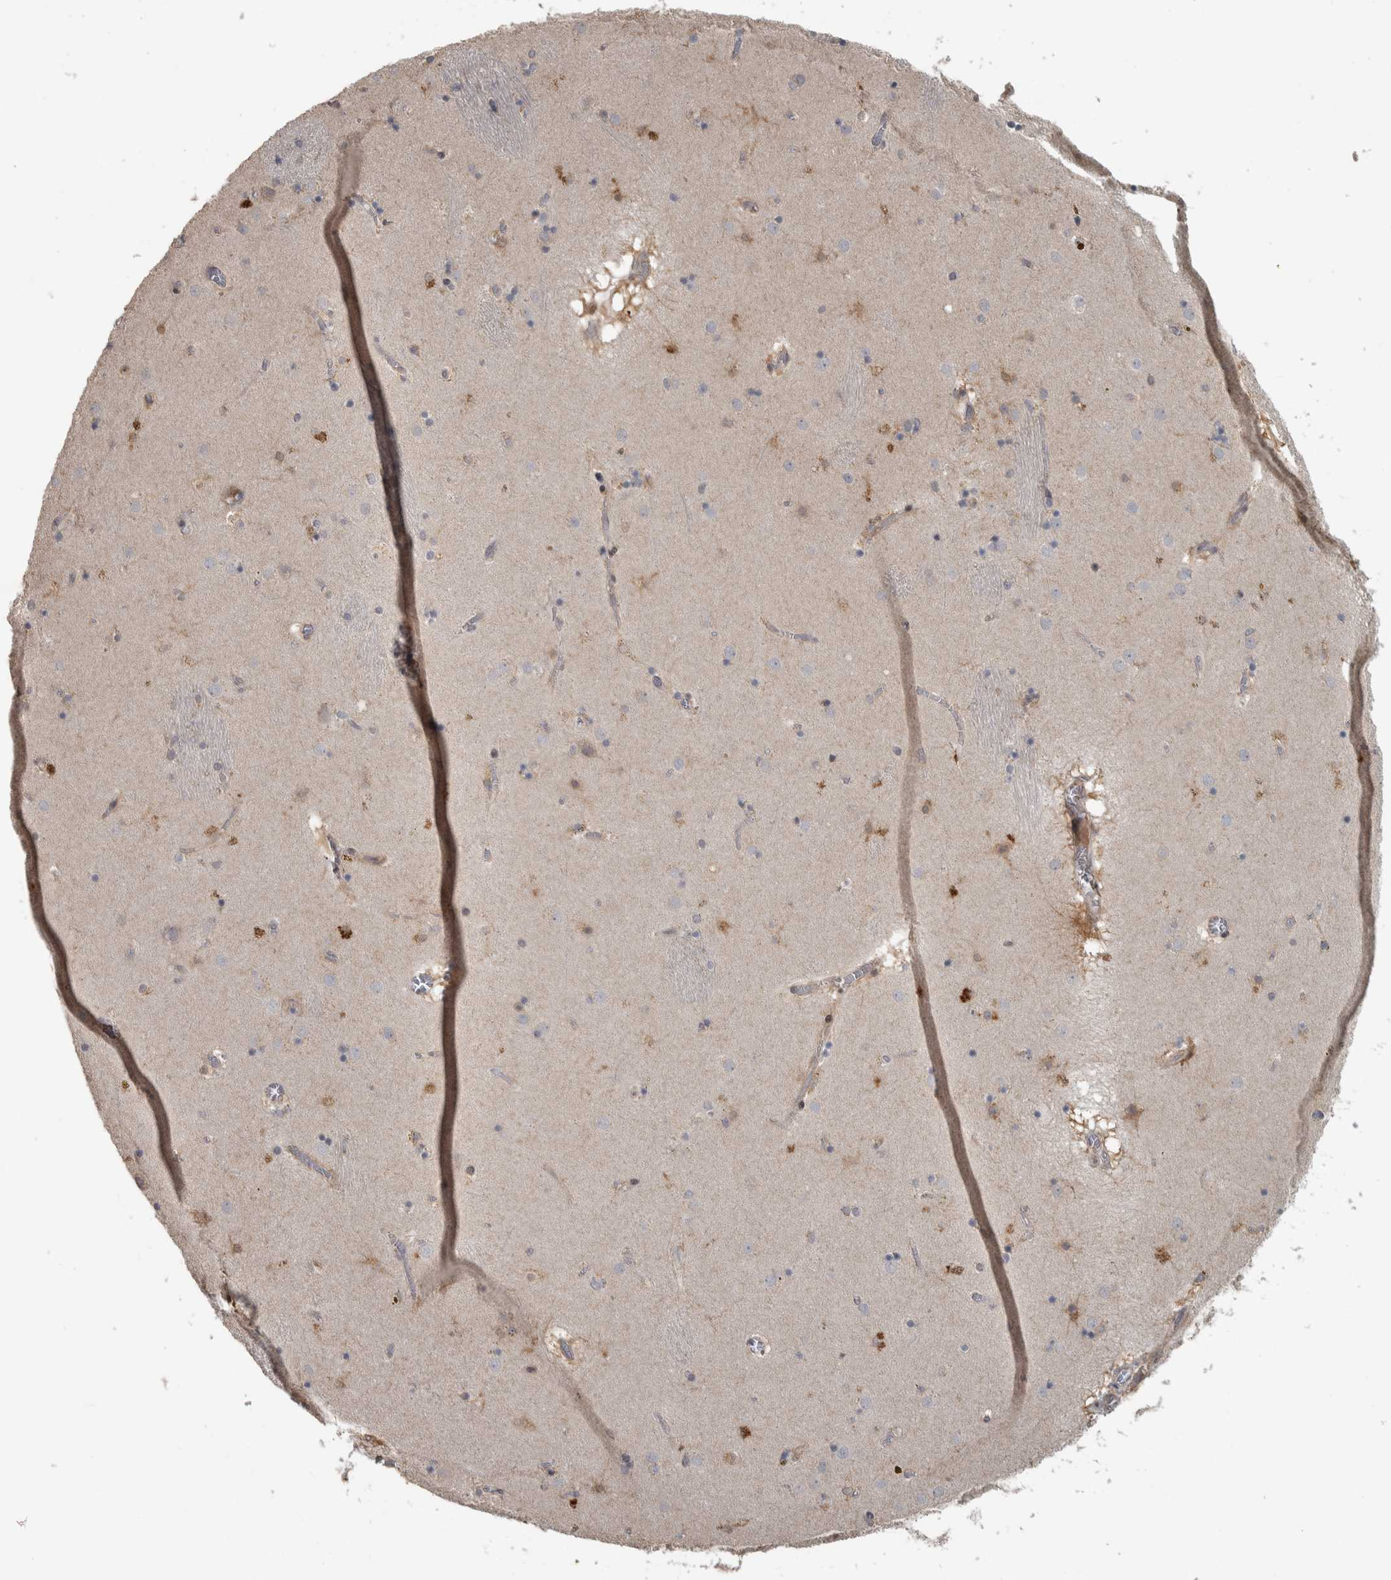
{"staining": {"intensity": "moderate", "quantity": "<25%", "location": "cytoplasmic/membranous"}, "tissue": "caudate", "cell_type": "Glial cells", "image_type": "normal", "snomed": [{"axis": "morphology", "description": "Normal tissue, NOS"}, {"axis": "topography", "description": "Lateral ventricle wall"}], "caption": "DAB immunohistochemical staining of unremarkable caudate reveals moderate cytoplasmic/membranous protein positivity in approximately <25% of glial cells.", "gene": "ERAL1", "patient": {"sex": "male", "age": 70}}